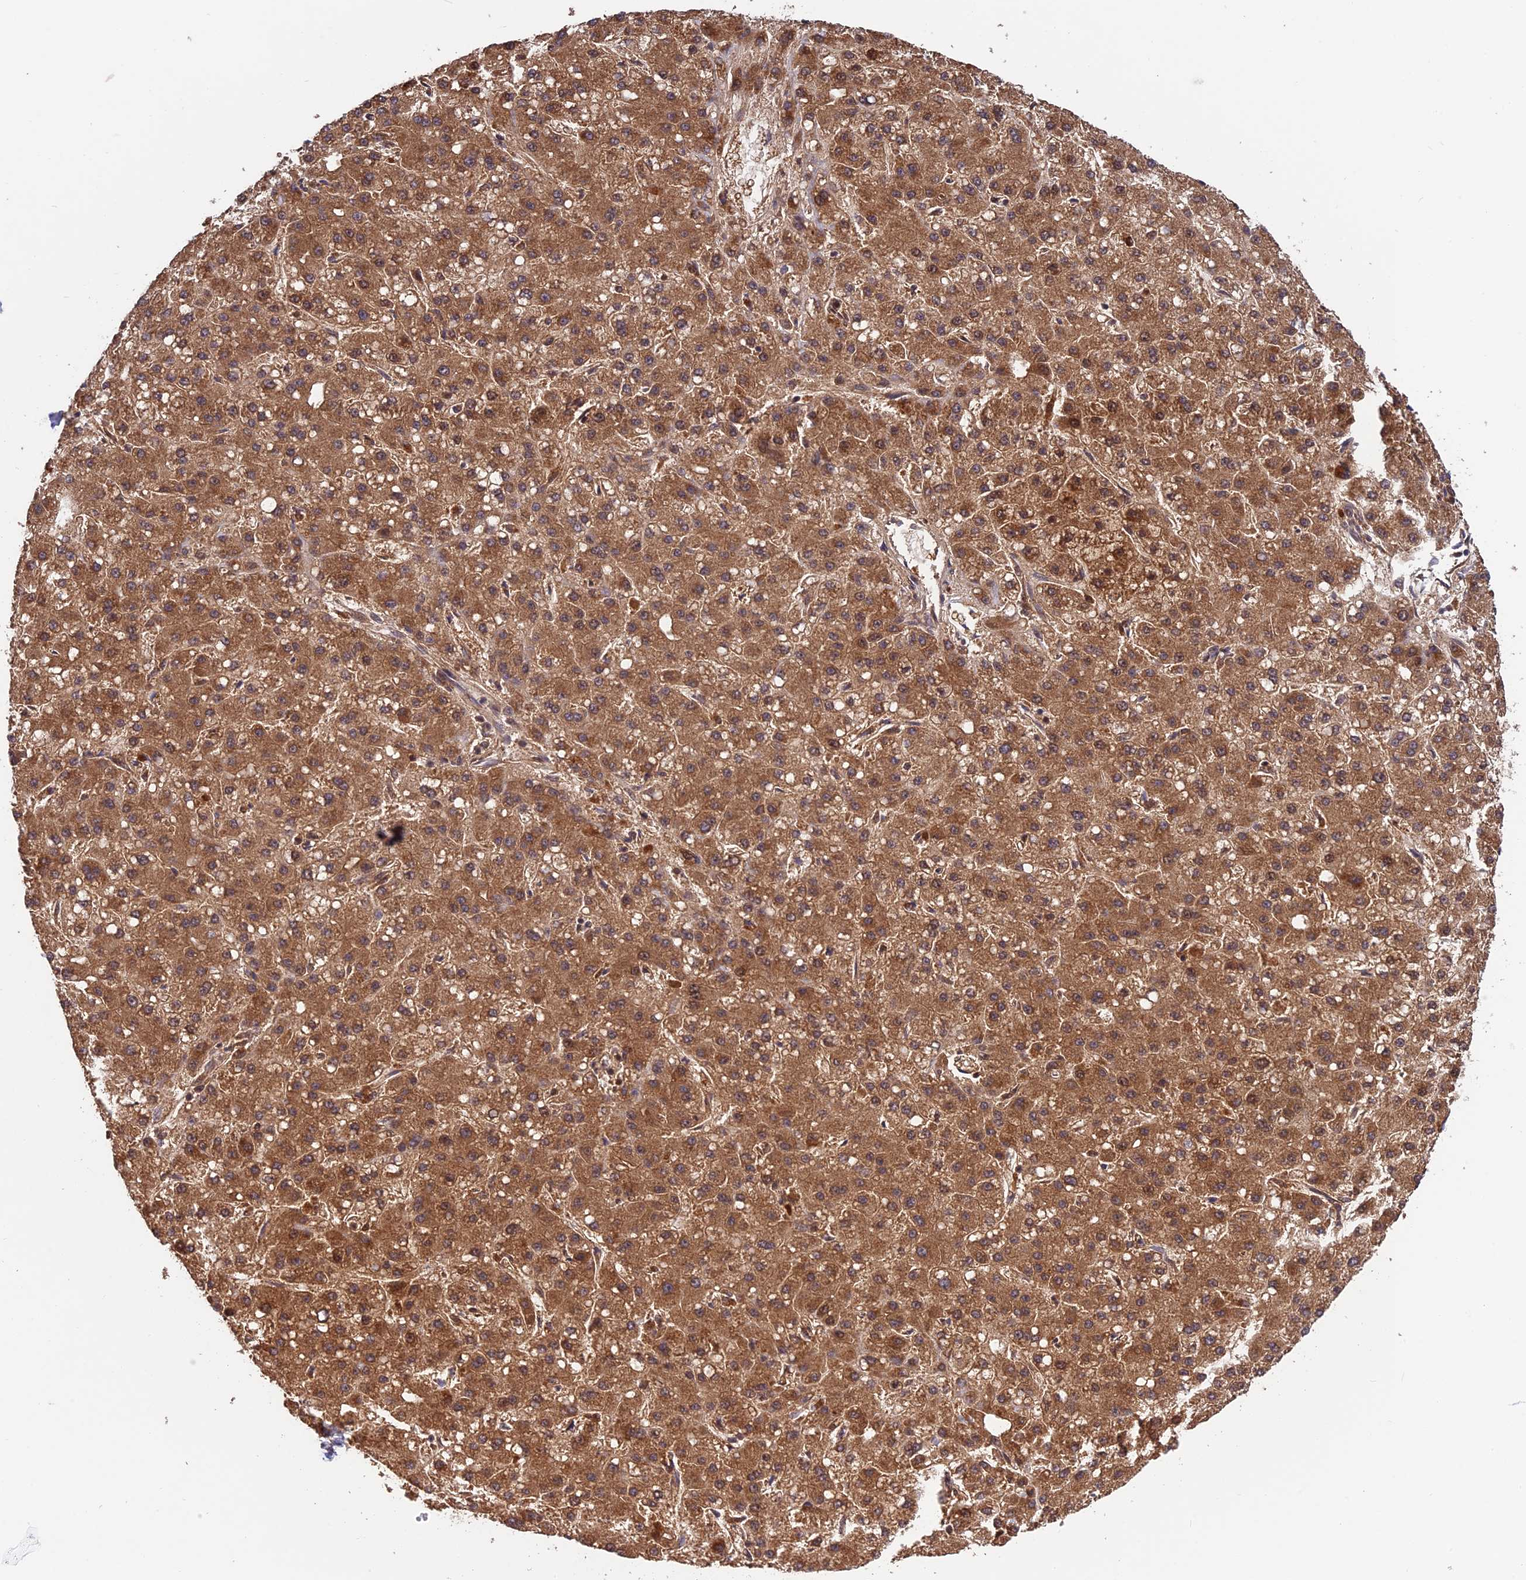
{"staining": {"intensity": "strong", "quantity": ">75%", "location": "cytoplasmic/membranous,nuclear"}, "tissue": "liver cancer", "cell_type": "Tumor cells", "image_type": "cancer", "snomed": [{"axis": "morphology", "description": "Carcinoma, Hepatocellular, NOS"}, {"axis": "topography", "description": "Liver"}], "caption": "Approximately >75% of tumor cells in hepatocellular carcinoma (liver) show strong cytoplasmic/membranous and nuclear protein staining as visualized by brown immunohistochemical staining.", "gene": "MNS1", "patient": {"sex": "male", "age": 67}}